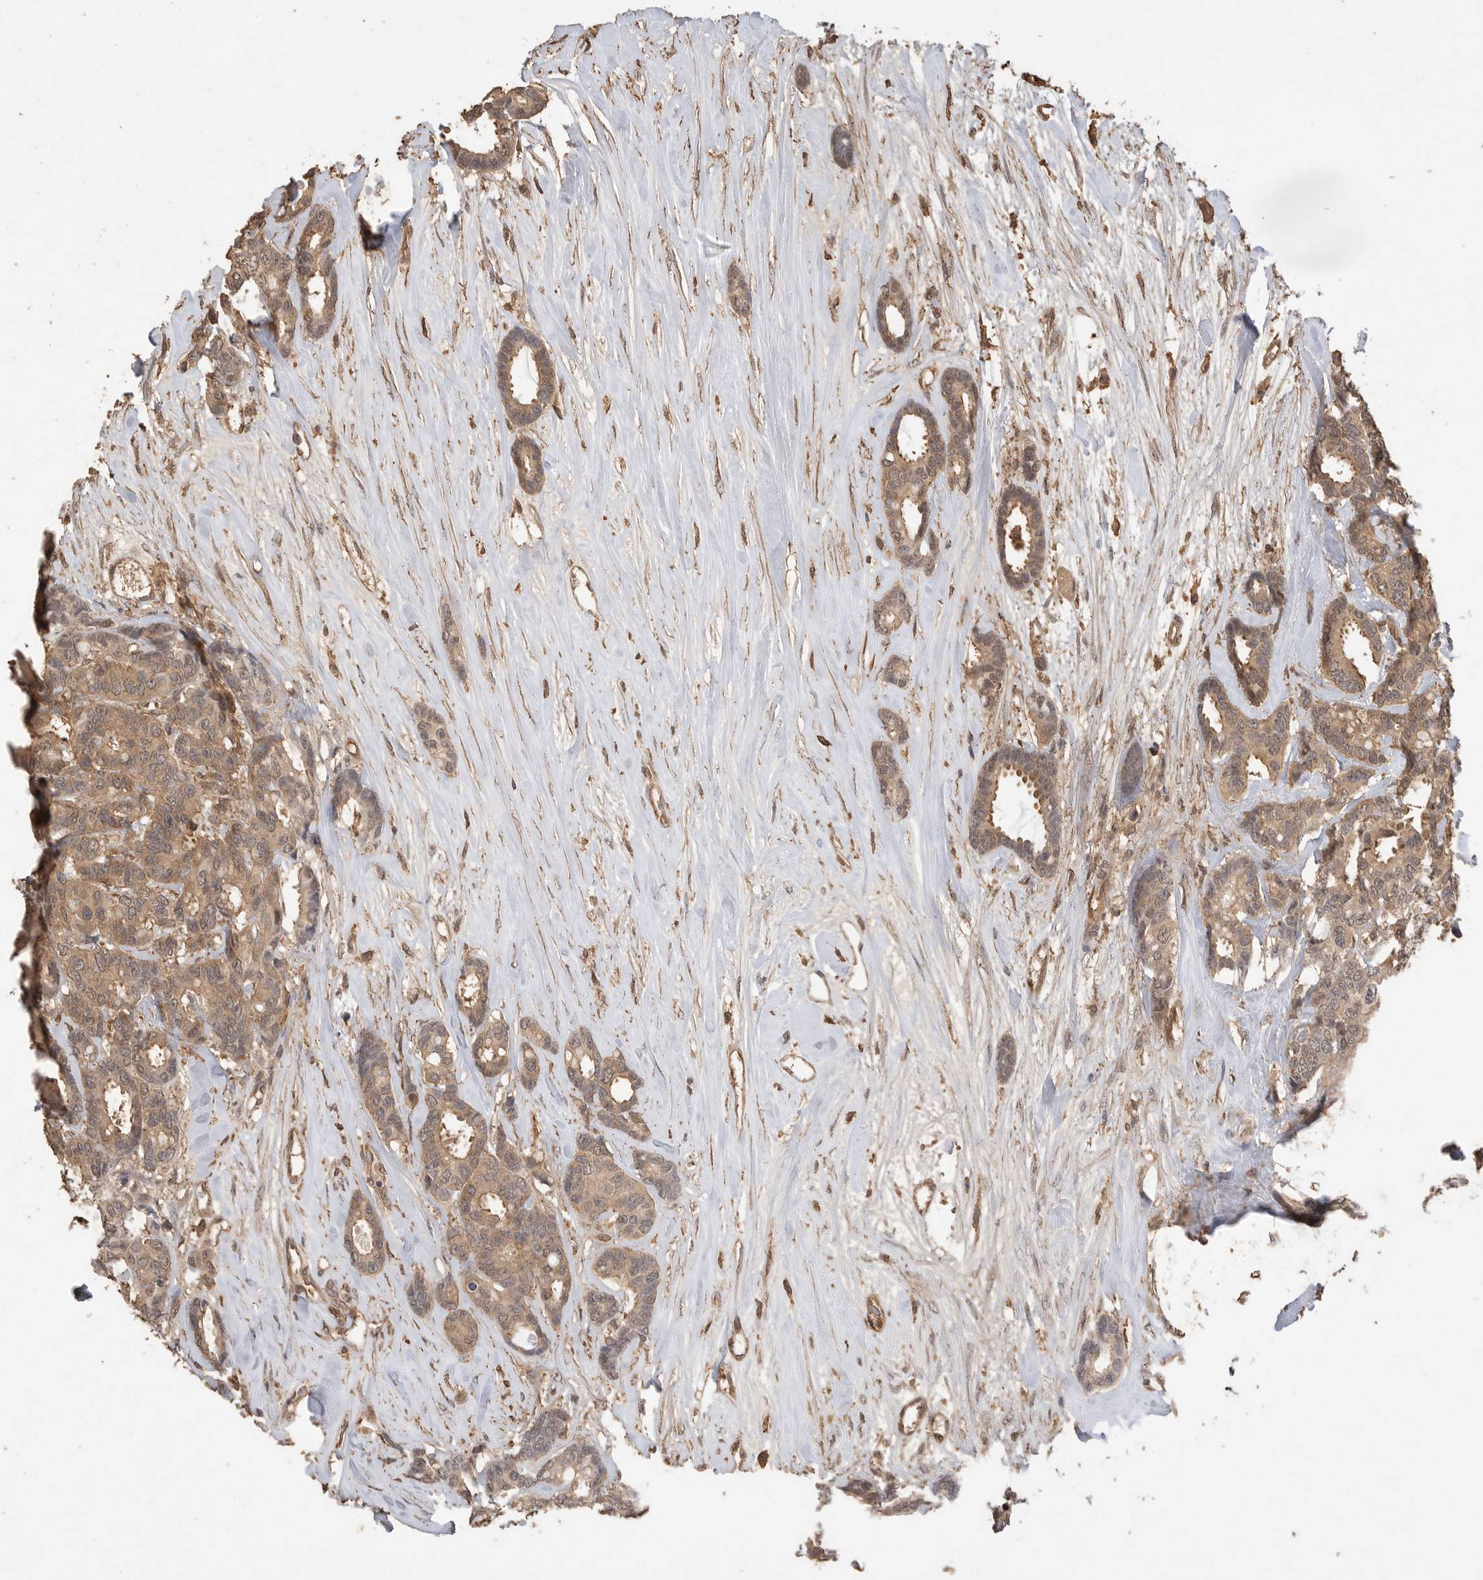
{"staining": {"intensity": "weak", "quantity": ">75%", "location": "cytoplasmic/membranous,nuclear"}, "tissue": "breast cancer", "cell_type": "Tumor cells", "image_type": "cancer", "snomed": [{"axis": "morphology", "description": "Duct carcinoma"}, {"axis": "topography", "description": "Breast"}], "caption": "This photomicrograph reveals IHC staining of human breast cancer (intraductal carcinoma), with low weak cytoplasmic/membranous and nuclear staining in about >75% of tumor cells.", "gene": "MAP2K1", "patient": {"sex": "female", "age": 87}}